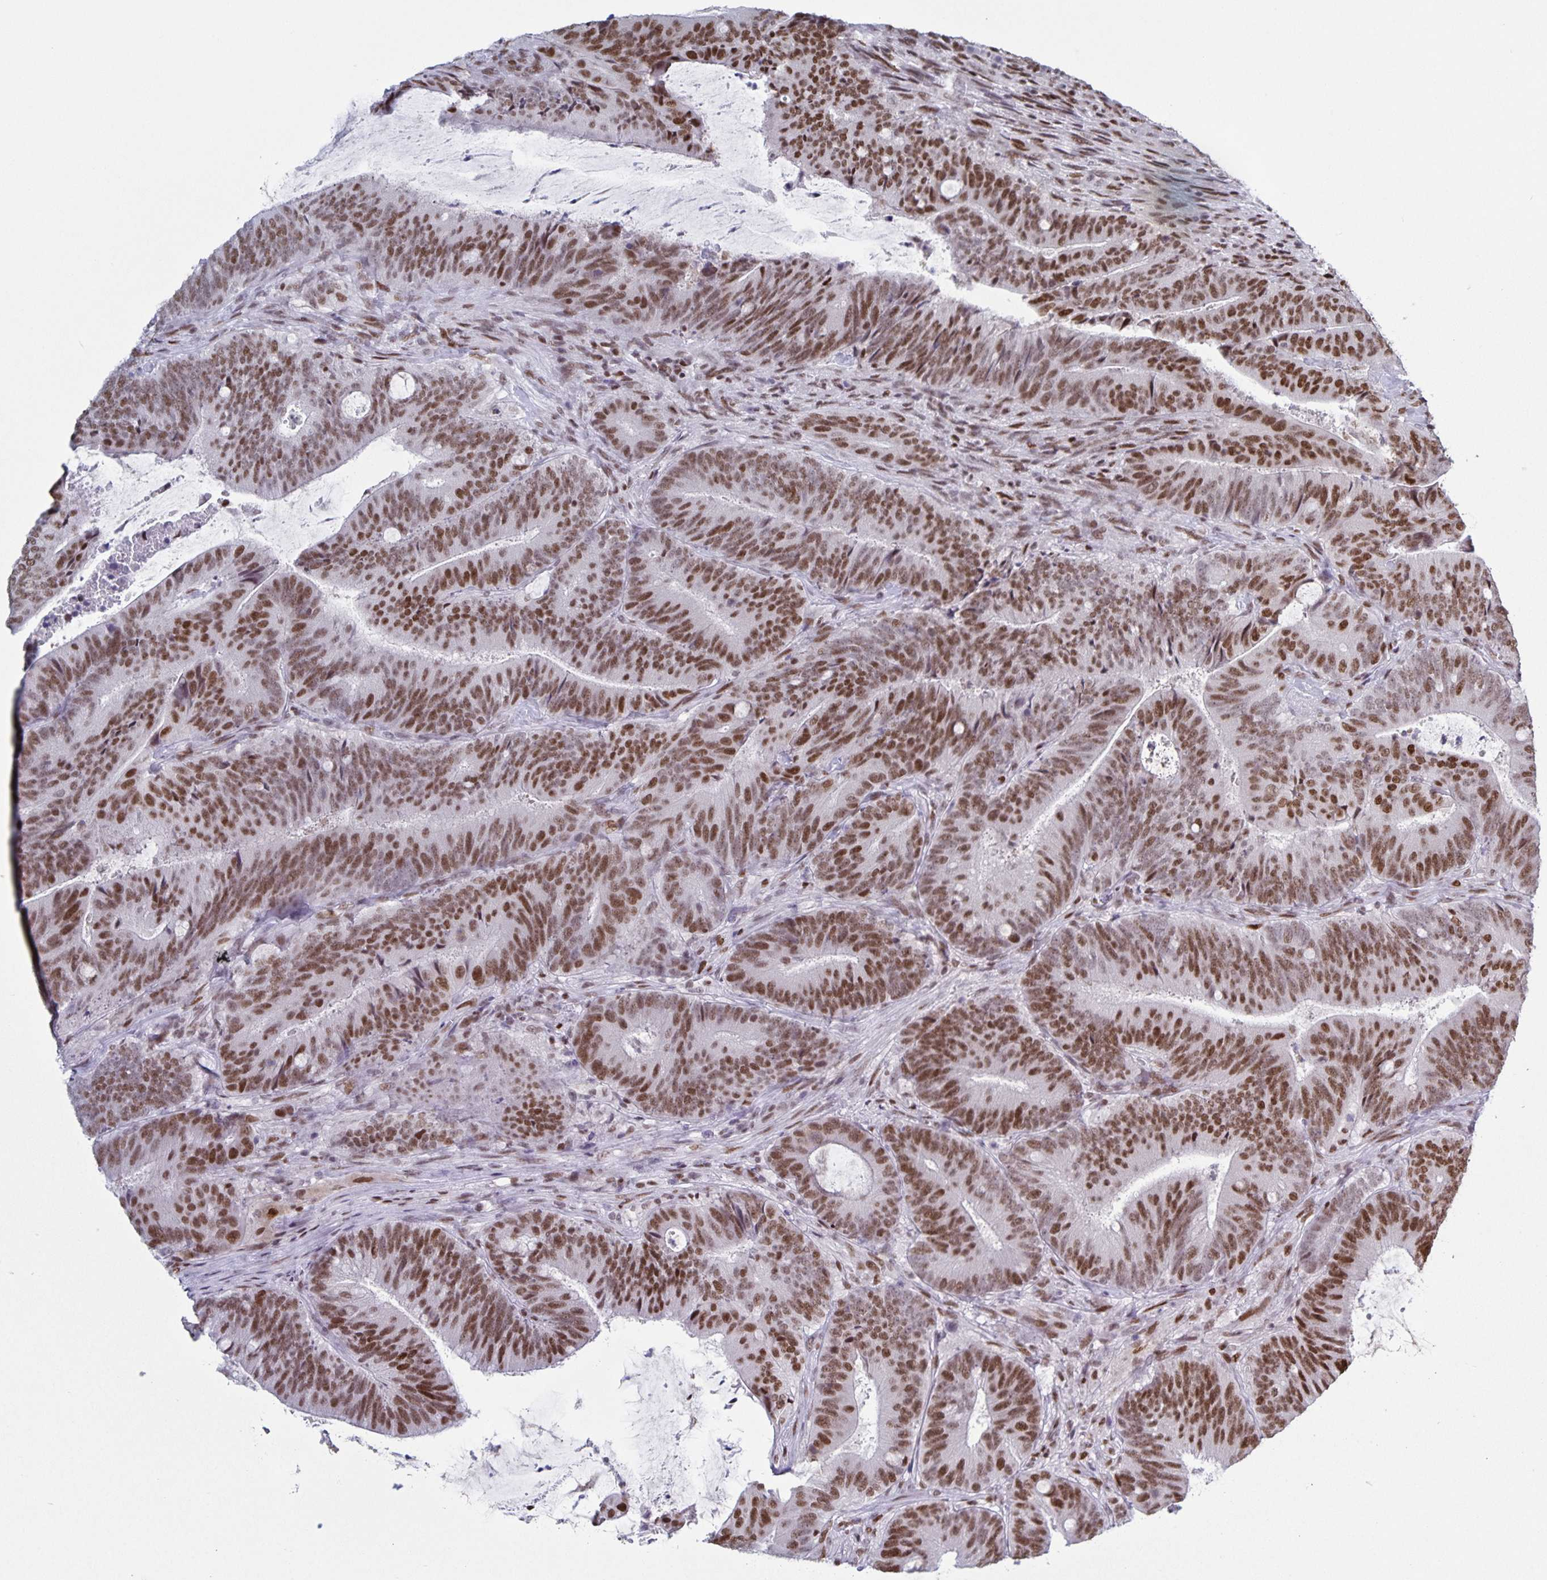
{"staining": {"intensity": "moderate", "quantity": ">75%", "location": "nuclear"}, "tissue": "colorectal cancer", "cell_type": "Tumor cells", "image_type": "cancer", "snomed": [{"axis": "morphology", "description": "Adenocarcinoma, NOS"}, {"axis": "topography", "description": "Colon"}], "caption": "Immunohistochemistry (DAB) staining of colorectal cancer (adenocarcinoma) exhibits moderate nuclear protein positivity in approximately >75% of tumor cells.", "gene": "JUND", "patient": {"sex": "female", "age": 43}}